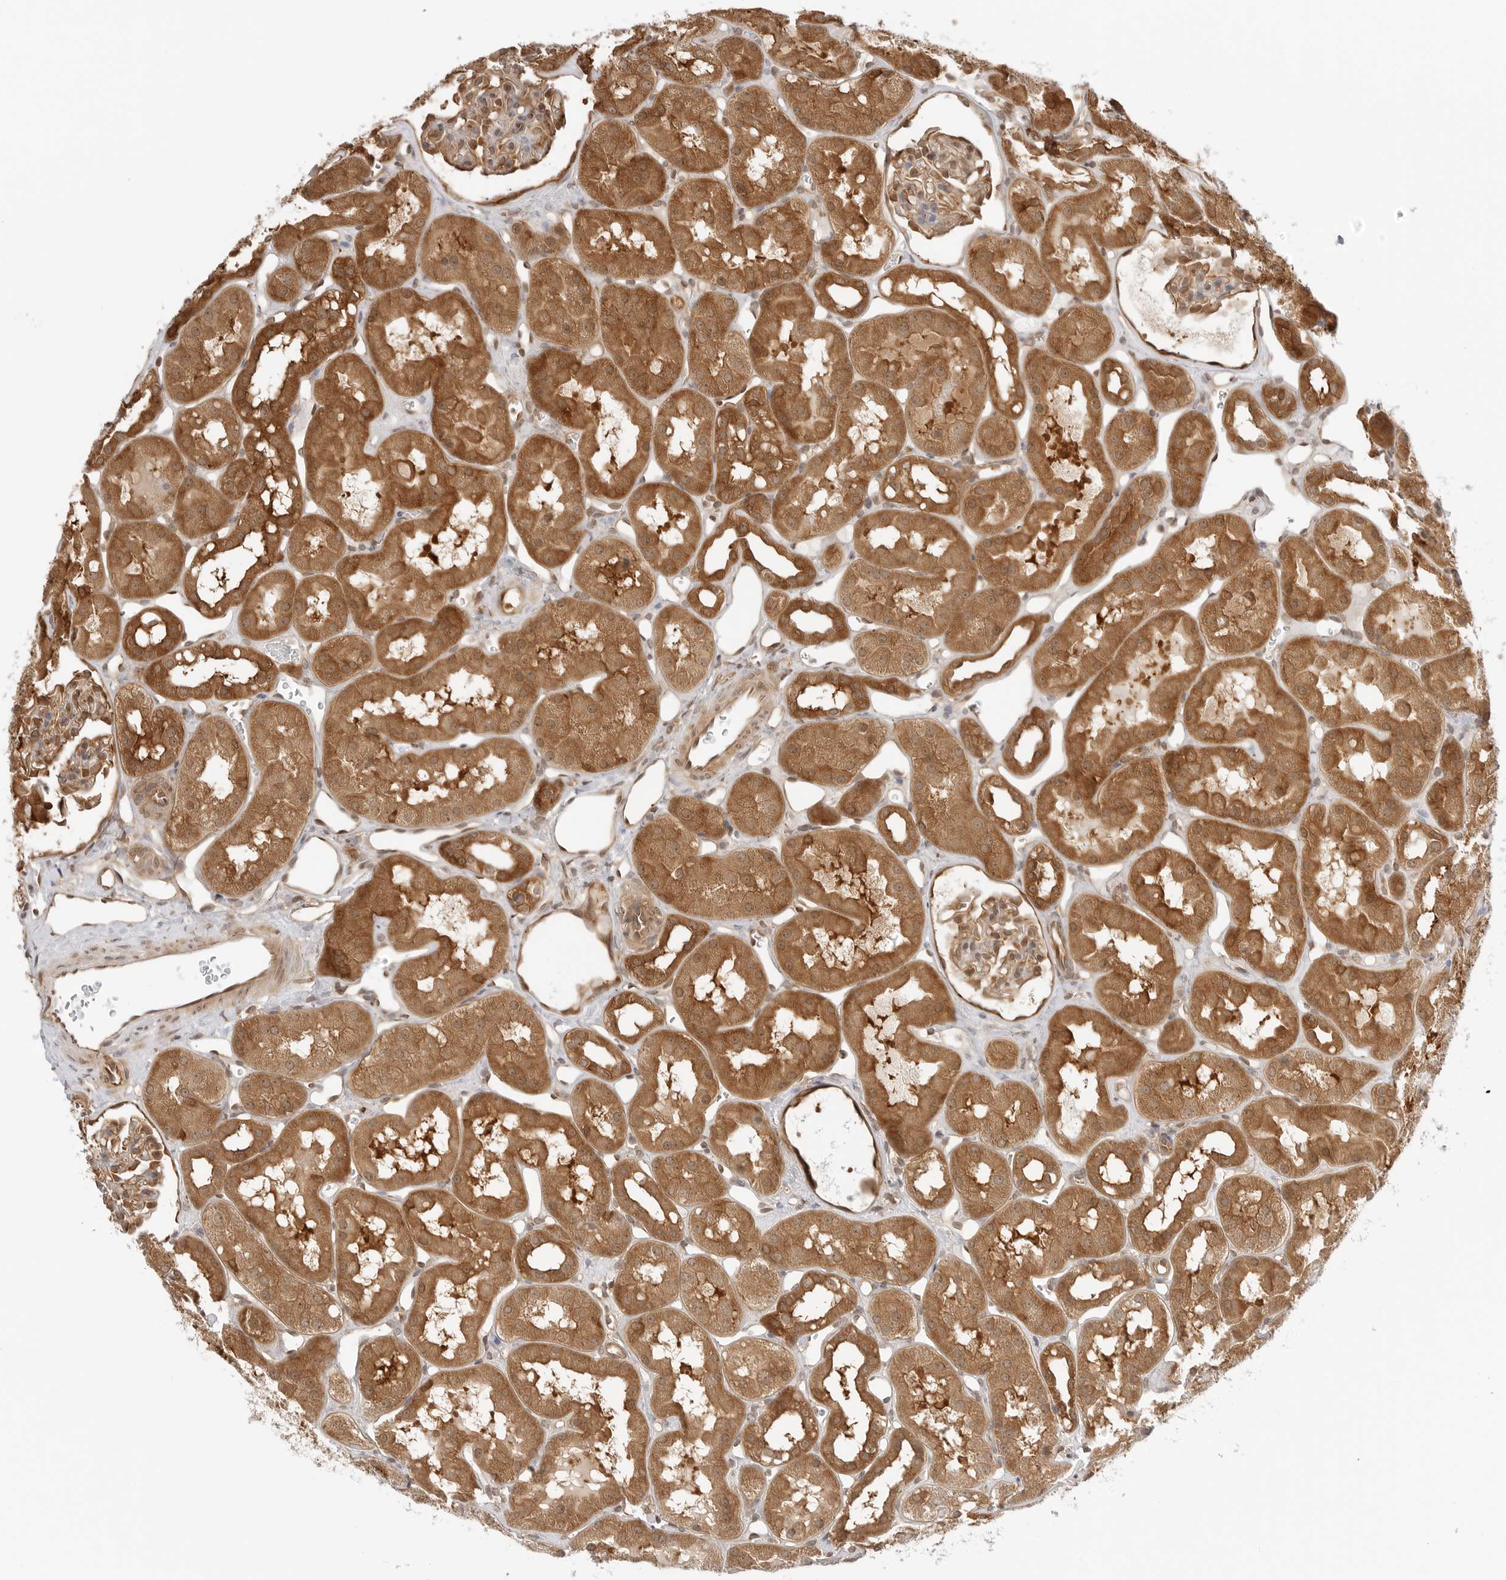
{"staining": {"intensity": "moderate", "quantity": "25%-75%", "location": "cytoplasmic/membranous,nuclear"}, "tissue": "kidney", "cell_type": "Cells in glomeruli", "image_type": "normal", "snomed": [{"axis": "morphology", "description": "Normal tissue, NOS"}, {"axis": "topography", "description": "Kidney"}], "caption": "Immunohistochemical staining of benign human kidney reveals moderate cytoplasmic/membranous,nuclear protein staining in about 25%-75% of cells in glomeruli. Using DAB (brown) and hematoxylin (blue) stains, captured at high magnification using brightfield microscopy.", "gene": "NUDC", "patient": {"sex": "male", "age": 16}}